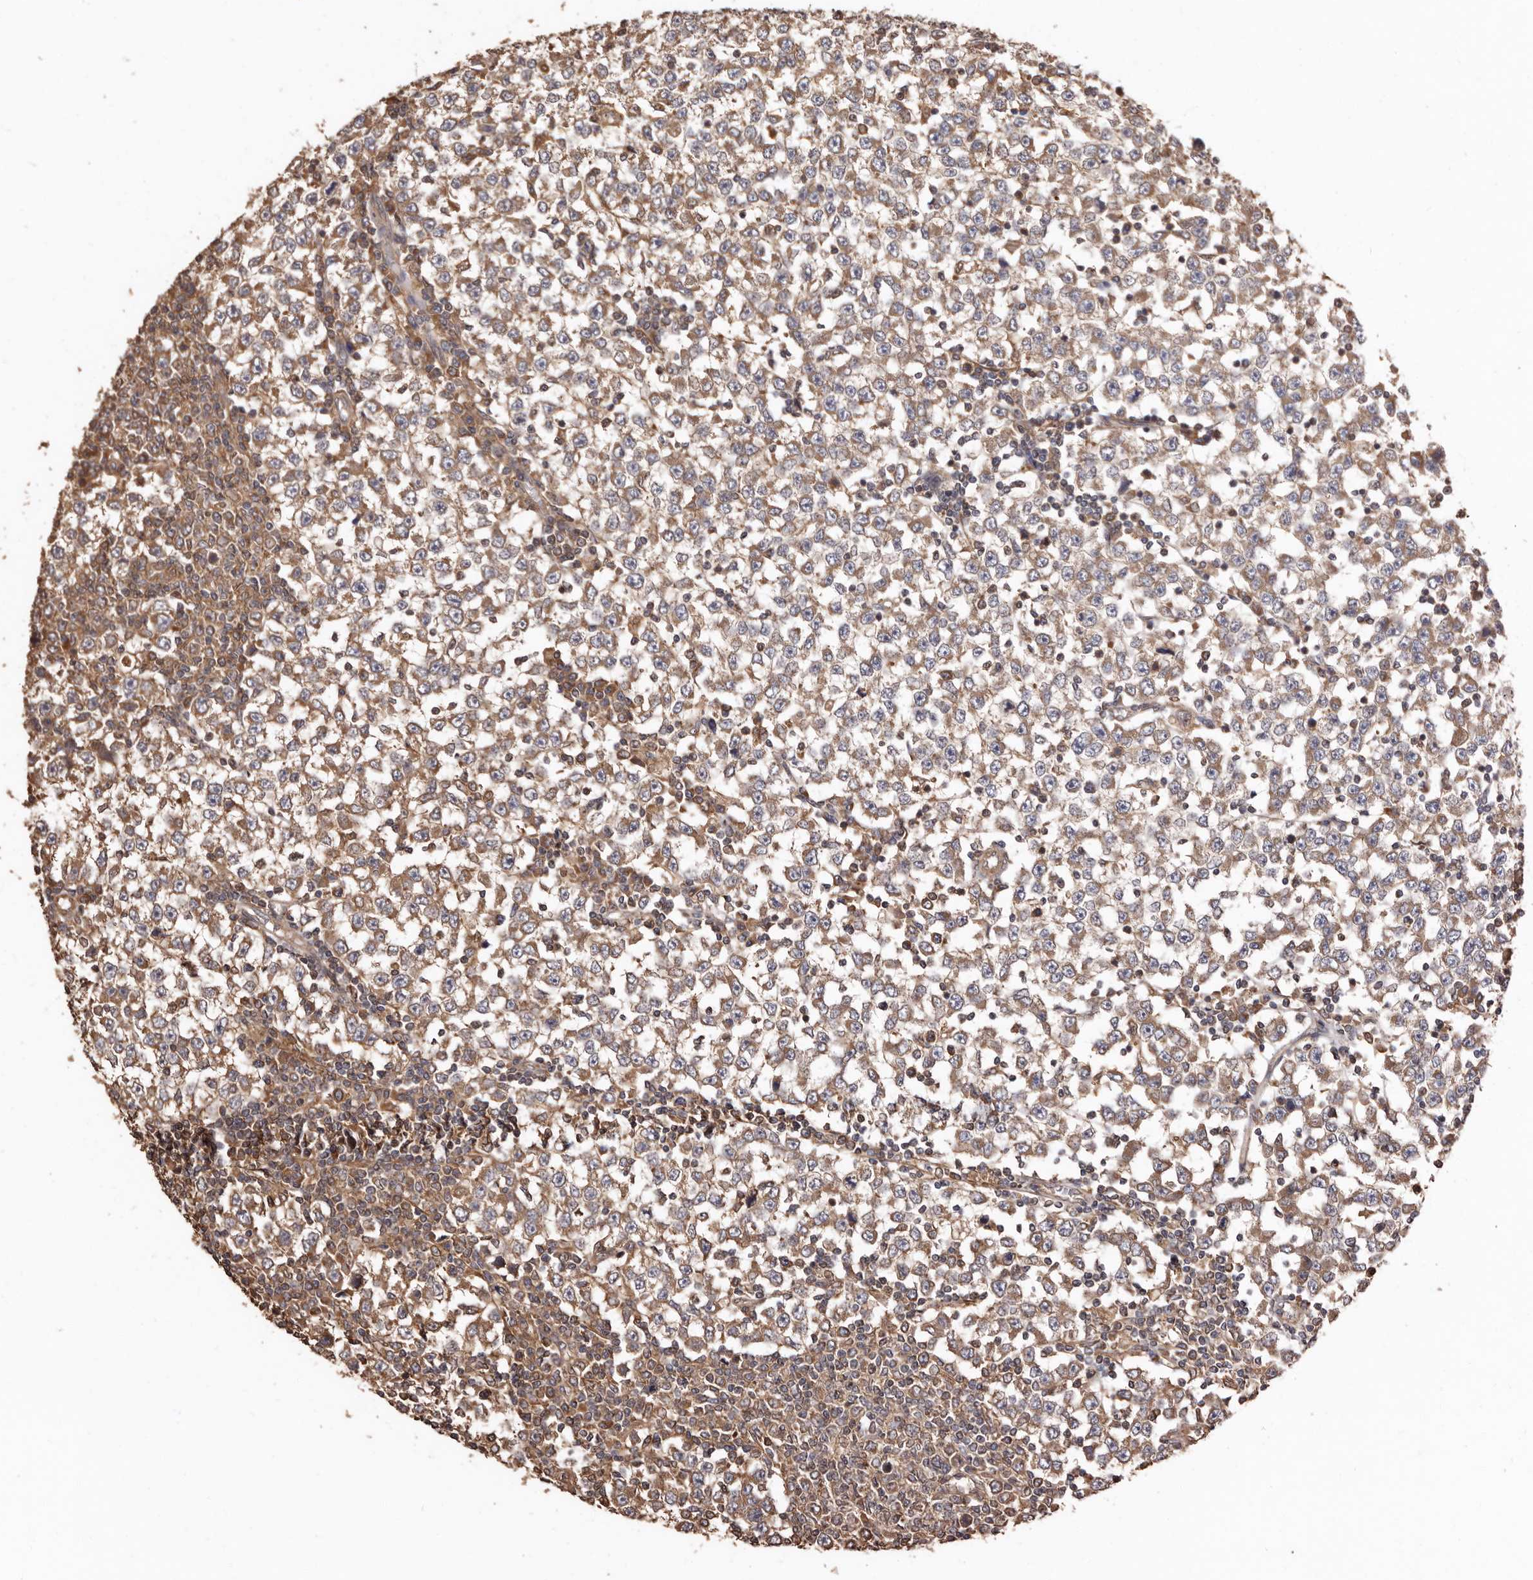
{"staining": {"intensity": "moderate", "quantity": ">75%", "location": "cytoplasmic/membranous"}, "tissue": "testis cancer", "cell_type": "Tumor cells", "image_type": "cancer", "snomed": [{"axis": "morphology", "description": "Seminoma, NOS"}, {"axis": "topography", "description": "Testis"}], "caption": "A medium amount of moderate cytoplasmic/membranous positivity is present in approximately >75% of tumor cells in testis cancer tissue.", "gene": "COQ8B", "patient": {"sex": "male", "age": 65}}